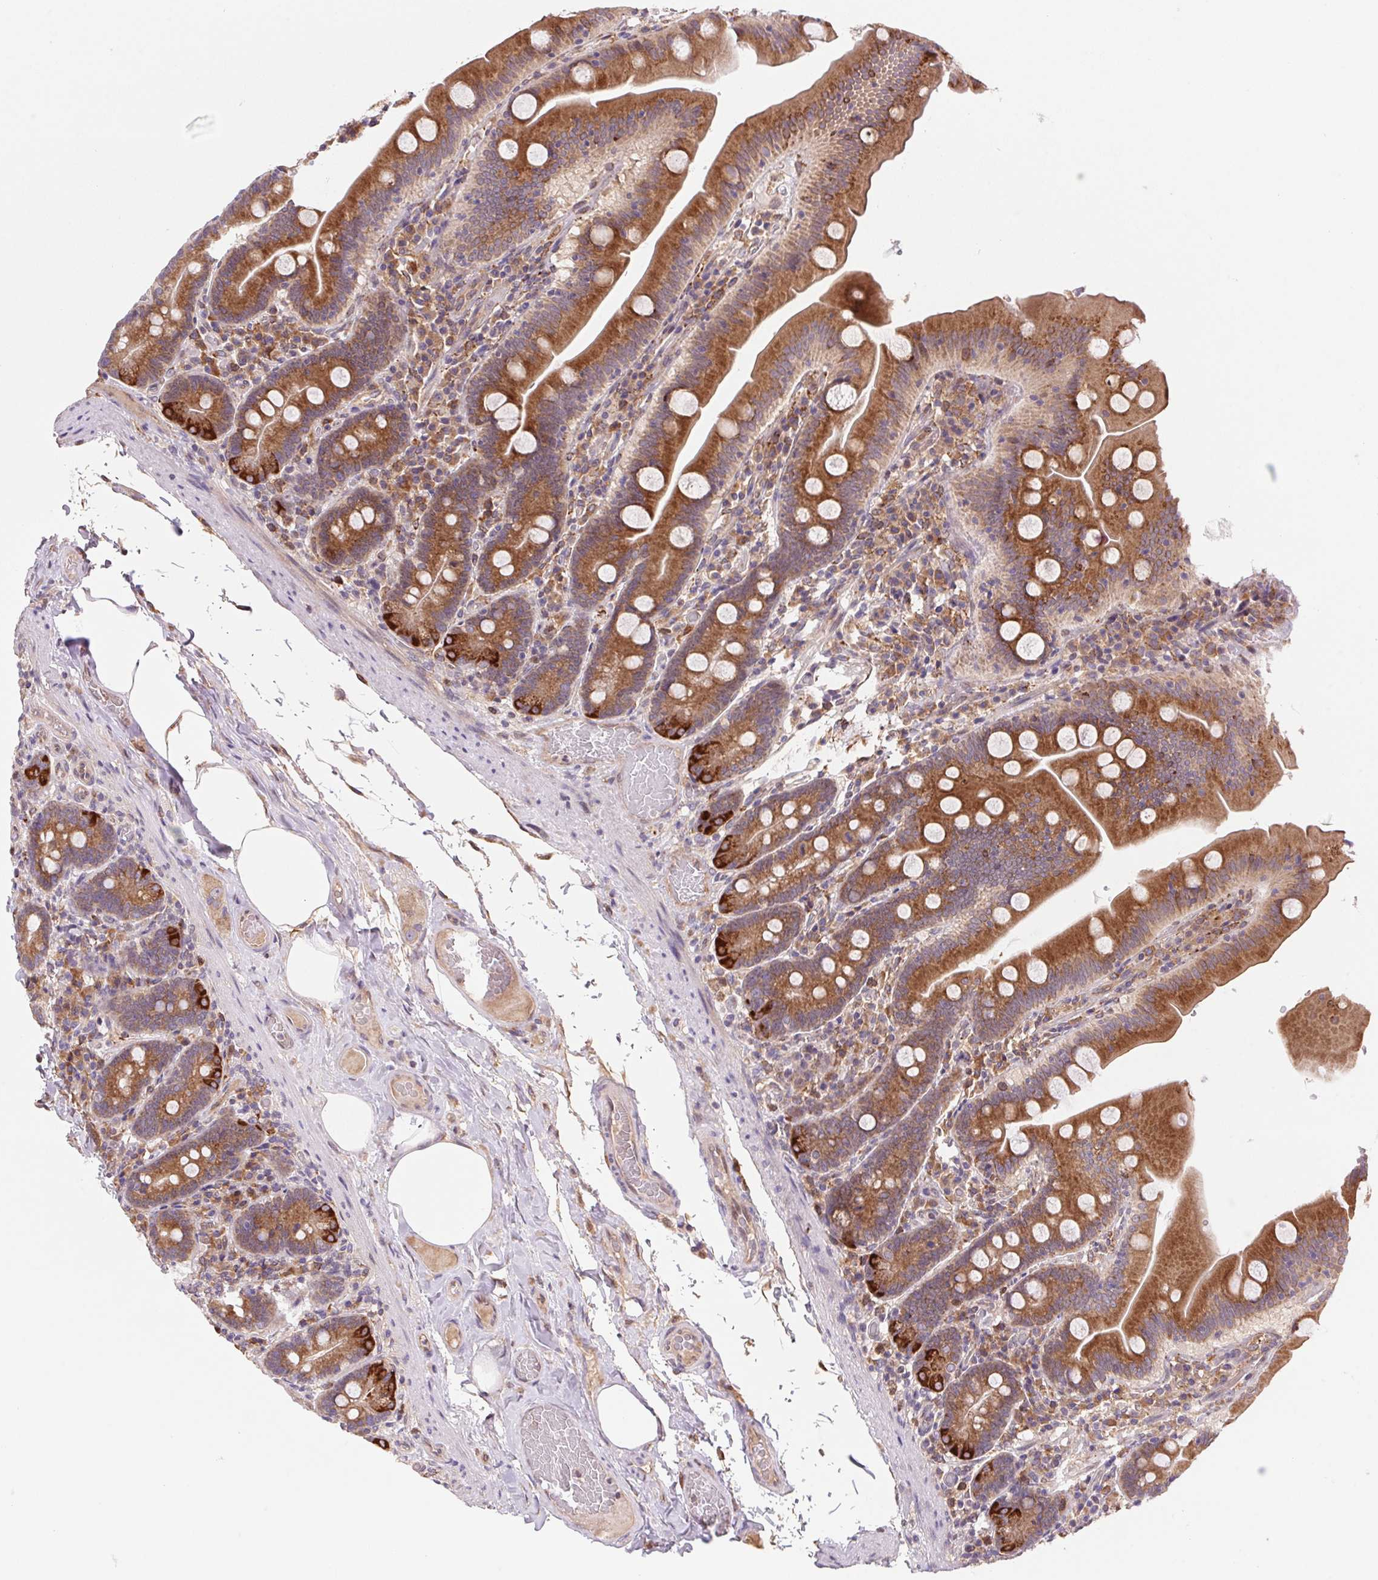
{"staining": {"intensity": "strong", "quantity": ">75%", "location": "cytoplasmic/membranous"}, "tissue": "small intestine", "cell_type": "Glandular cells", "image_type": "normal", "snomed": [{"axis": "morphology", "description": "Normal tissue, NOS"}, {"axis": "topography", "description": "Small intestine"}], "caption": "Brown immunohistochemical staining in benign small intestine exhibits strong cytoplasmic/membranous expression in approximately >75% of glandular cells.", "gene": "KLHL20", "patient": {"sex": "male", "age": 37}}